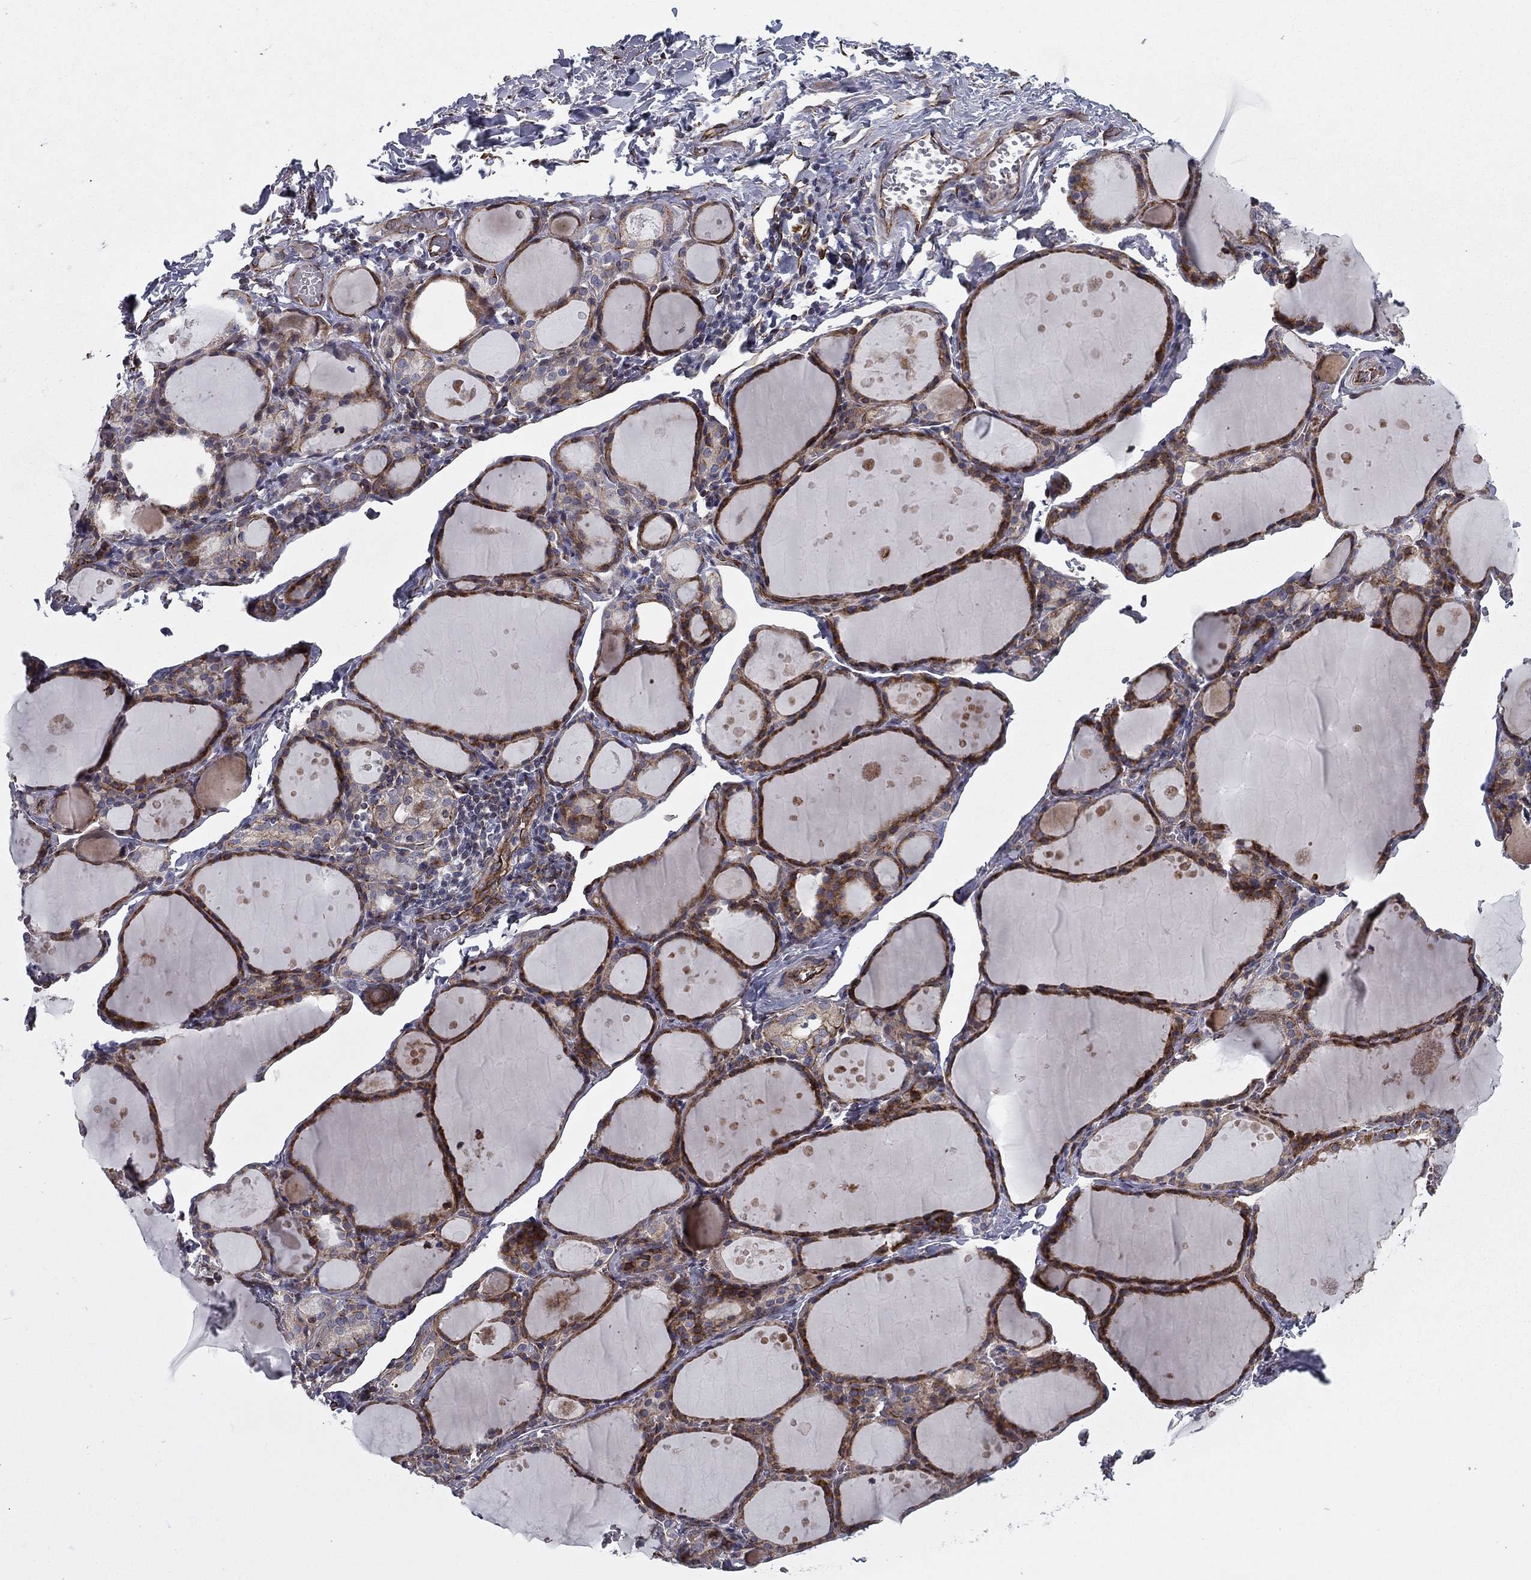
{"staining": {"intensity": "strong", "quantity": "25%-75%", "location": "cytoplasmic/membranous"}, "tissue": "thyroid gland", "cell_type": "Glandular cells", "image_type": "normal", "snomed": [{"axis": "morphology", "description": "Normal tissue, NOS"}, {"axis": "topography", "description": "Thyroid gland"}], "caption": "IHC photomicrograph of benign thyroid gland: human thyroid gland stained using immunohistochemistry (IHC) shows high levels of strong protein expression localized specifically in the cytoplasmic/membranous of glandular cells, appearing as a cytoplasmic/membranous brown color.", "gene": "CLSTN1", "patient": {"sex": "male", "age": 68}}